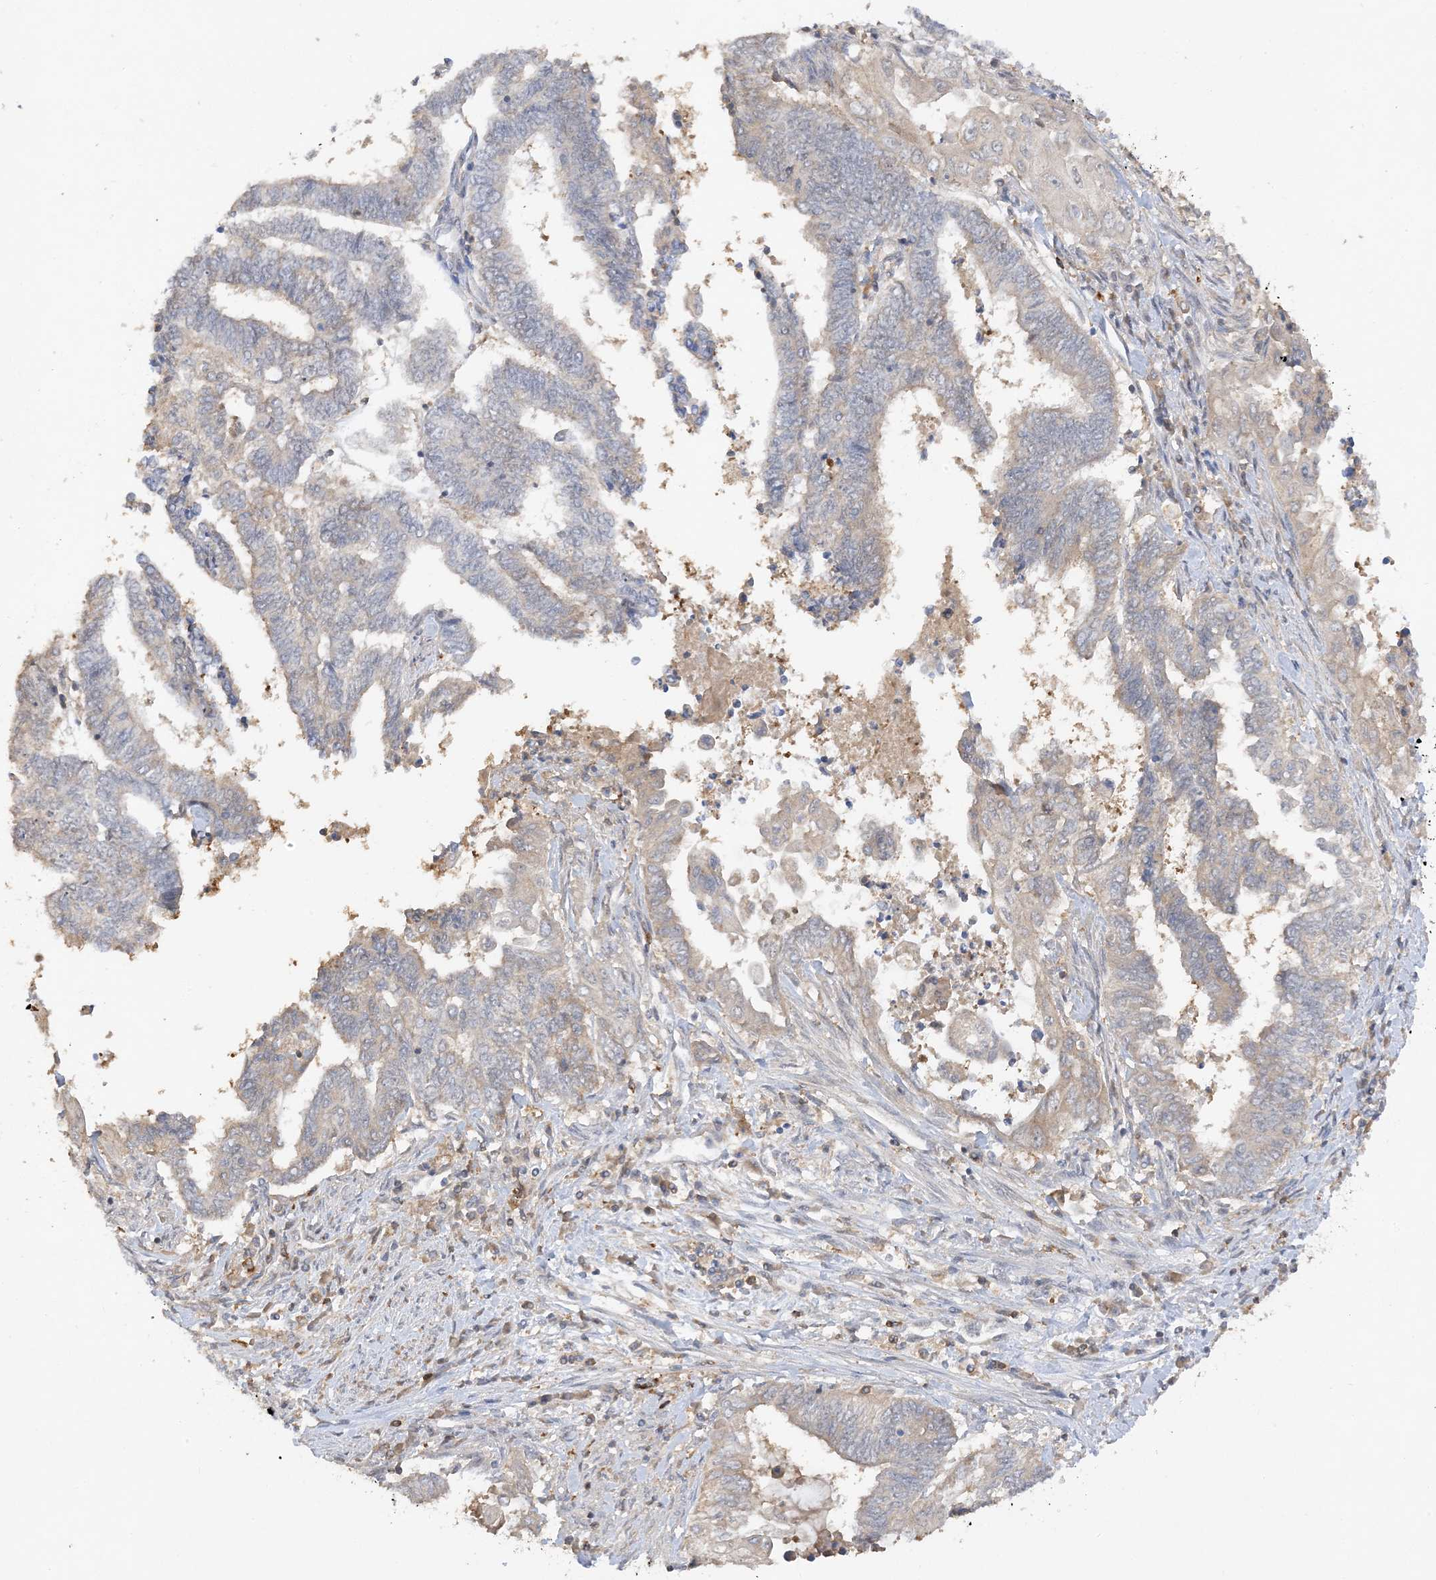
{"staining": {"intensity": "negative", "quantity": "none", "location": "none"}, "tissue": "endometrial cancer", "cell_type": "Tumor cells", "image_type": "cancer", "snomed": [{"axis": "morphology", "description": "Adenocarcinoma, NOS"}, {"axis": "topography", "description": "Uterus"}, {"axis": "topography", "description": "Endometrium"}], "caption": "Tumor cells are negative for brown protein staining in endometrial cancer.", "gene": "PHACTR2", "patient": {"sex": "female", "age": 70}}